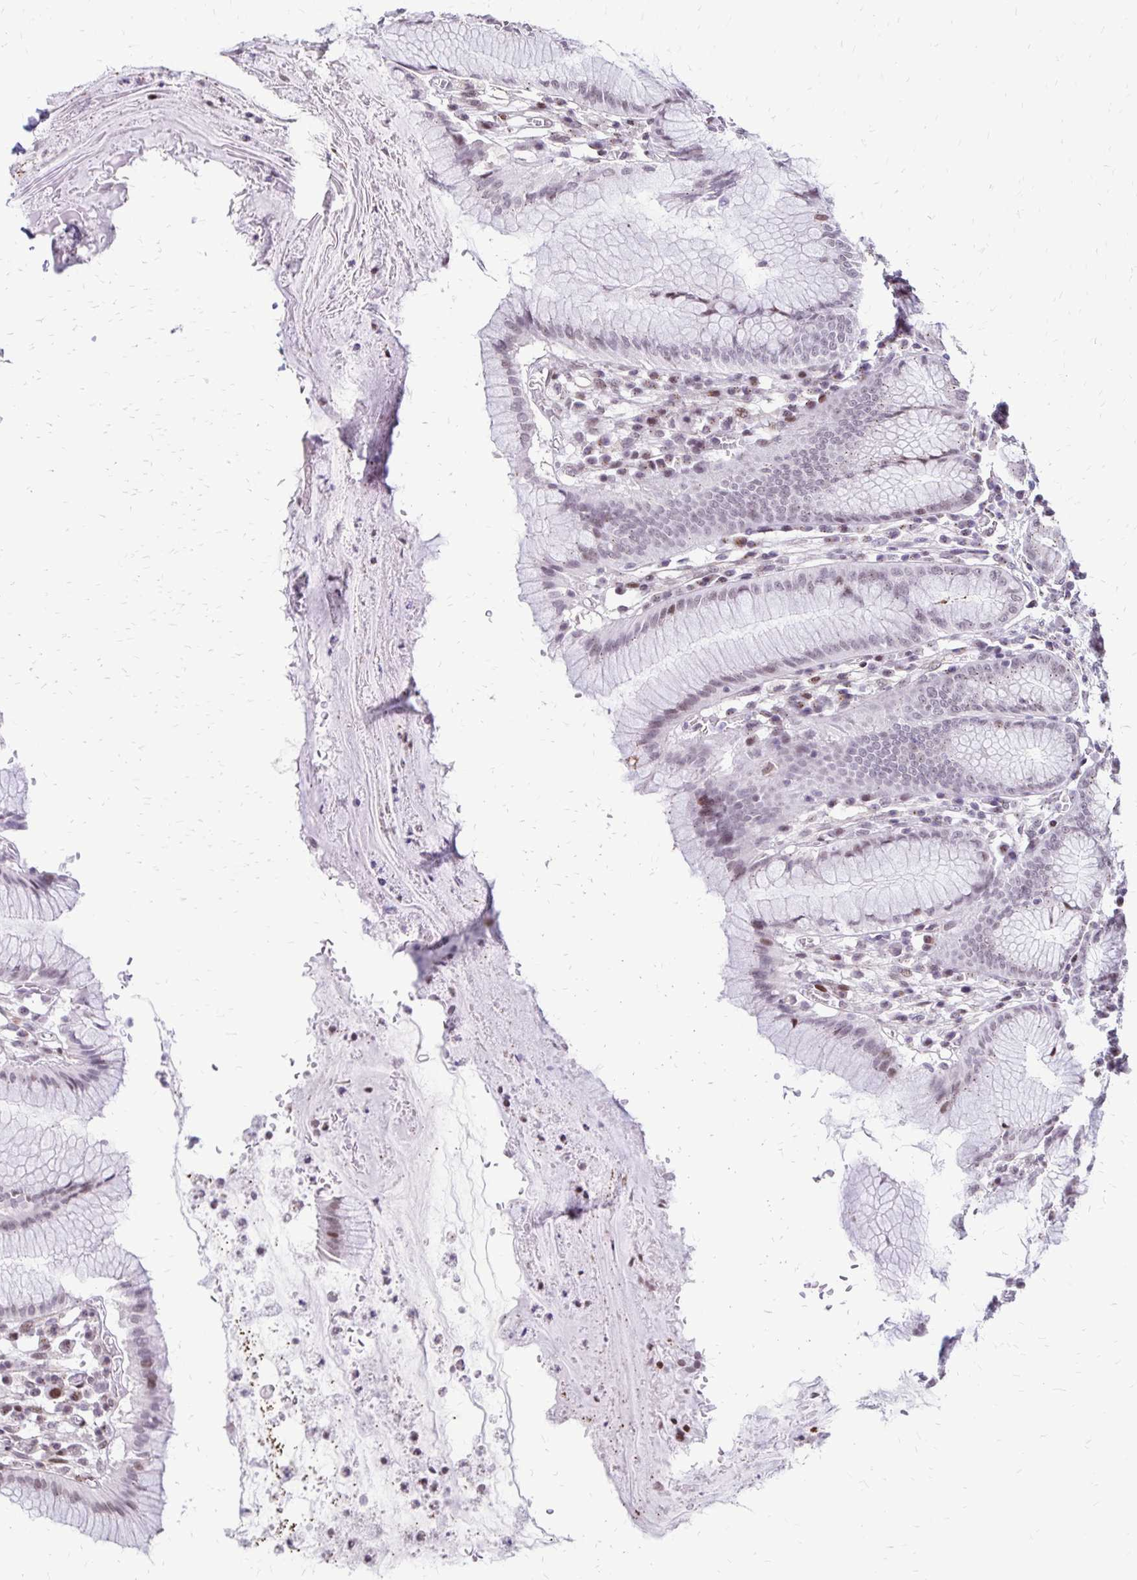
{"staining": {"intensity": "moderate", "quantity": "<25%", "location": "cytoplasmic/membranous,nuclear"}, "tissue": "stomach", "cell_type": "Glandular cells", "image_type": "normal", "snomed": [{"axis": "morphology", "description": "Normal tissue, NOS"}, {"axis": "topography", "description": "Stomach"}], "caption": "Protein analysis of normal stomach shows moderate cytoplasmic/membranous,nuclear positivity in about <25% of glandular cells.", "gene": "TOB1", "patient": {"sex": "male", "age": 55}}